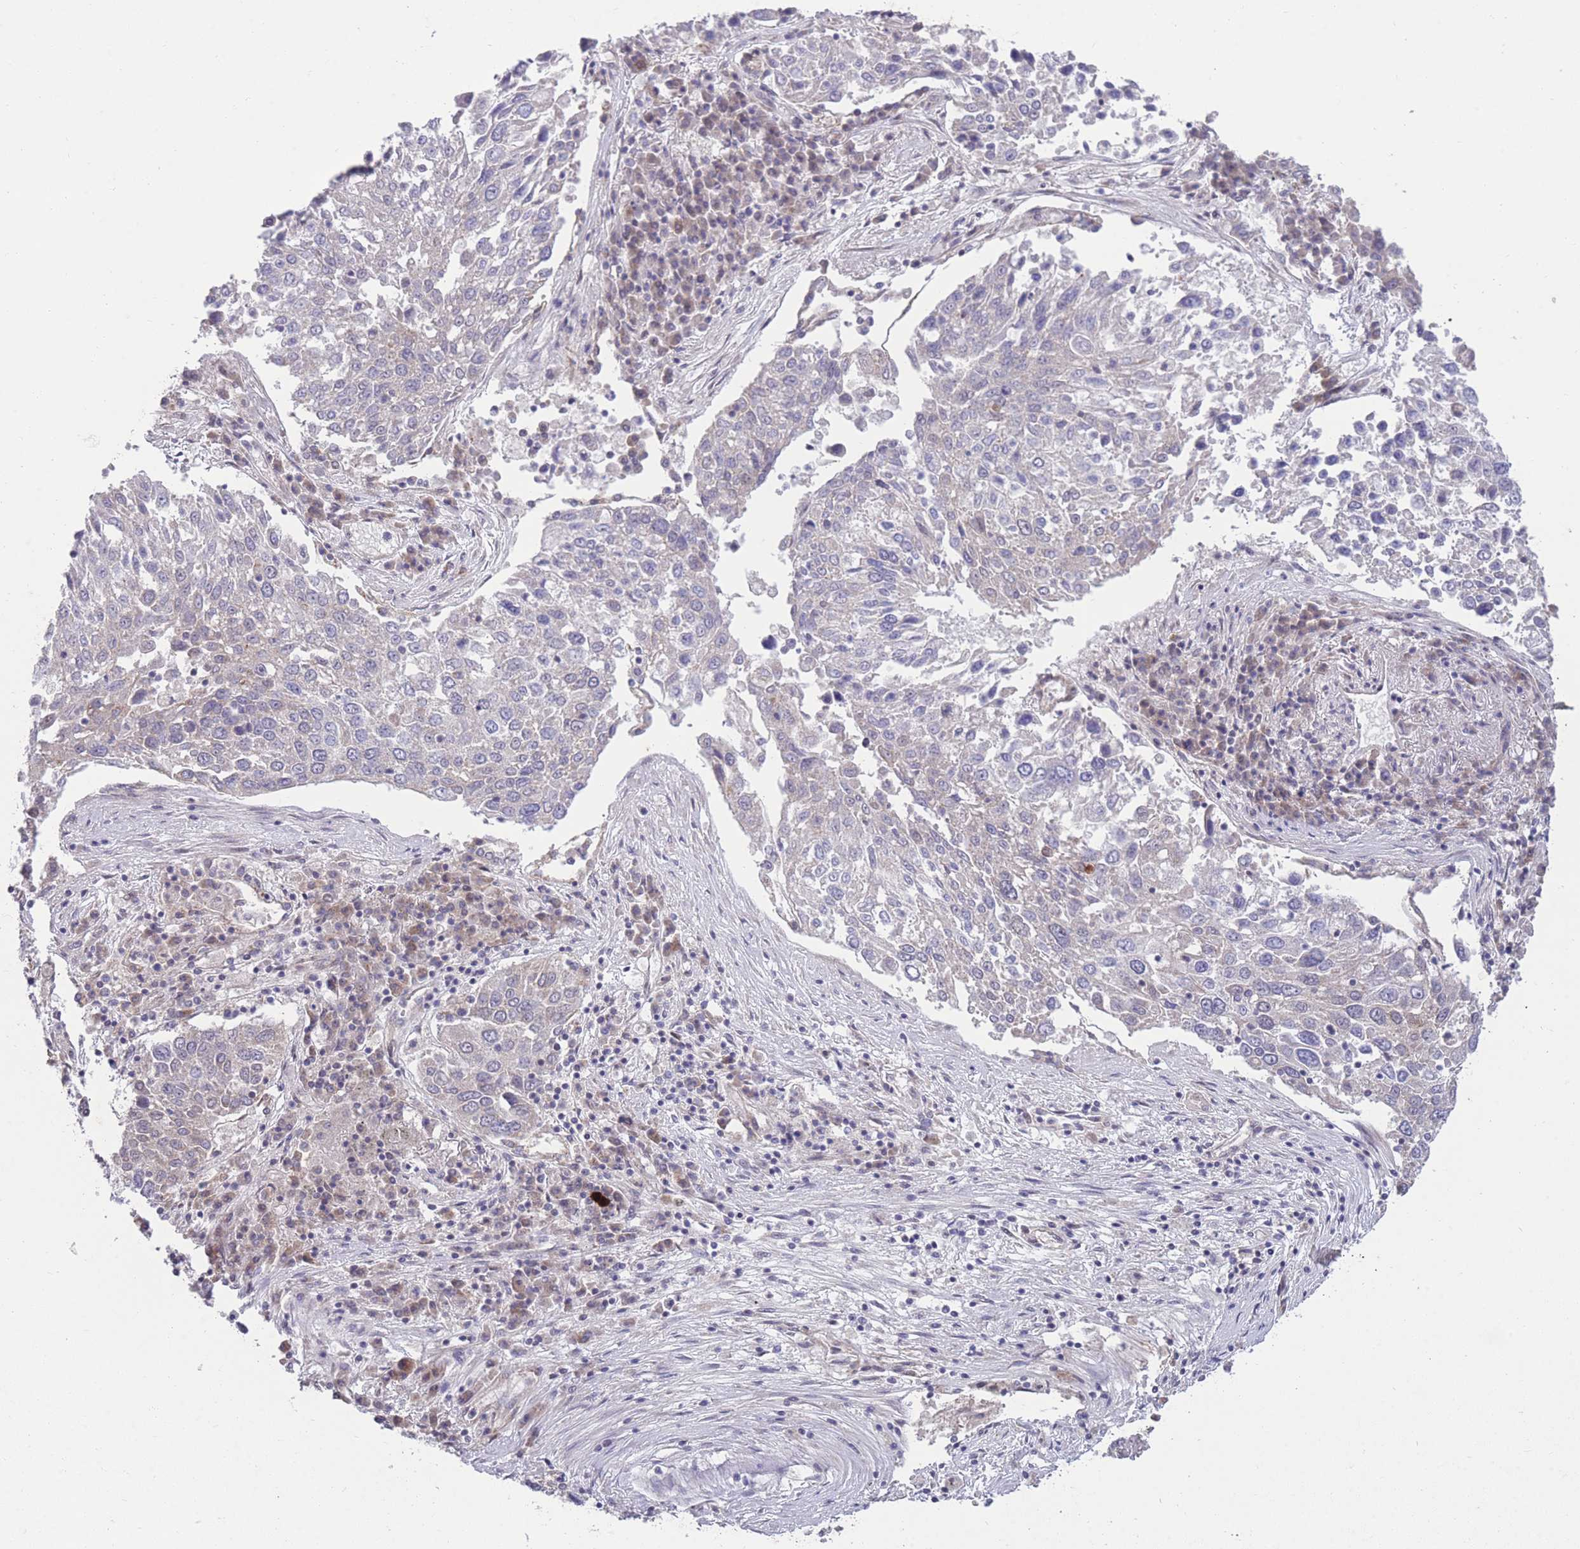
{"staining": {"intensity": "negative", "quantity": "none", "location": "none"}, "tissue": "lung cancer", "cell_type": "Tumor cells", "image_type": "cancer", "snomed": [{"axis": "morphology", "description": "Squamous cell carcinoma, NOS"}, {"axis": "topography", "description": "Lung"}], "caption": "The immunohistochemistry (IHC) micrograph has no significant staining in tumor cells of lung cancer (squamous cell carcinoma) tissue. Brightfield microscopy of immunohistochemistry stained with DAB (3,3'-diaminobenzidine) (brown) and hematoxylin (blue), captured at high magnification.", "gene": "RIC8A", "patient": {"sex": "male", "age": 65}}